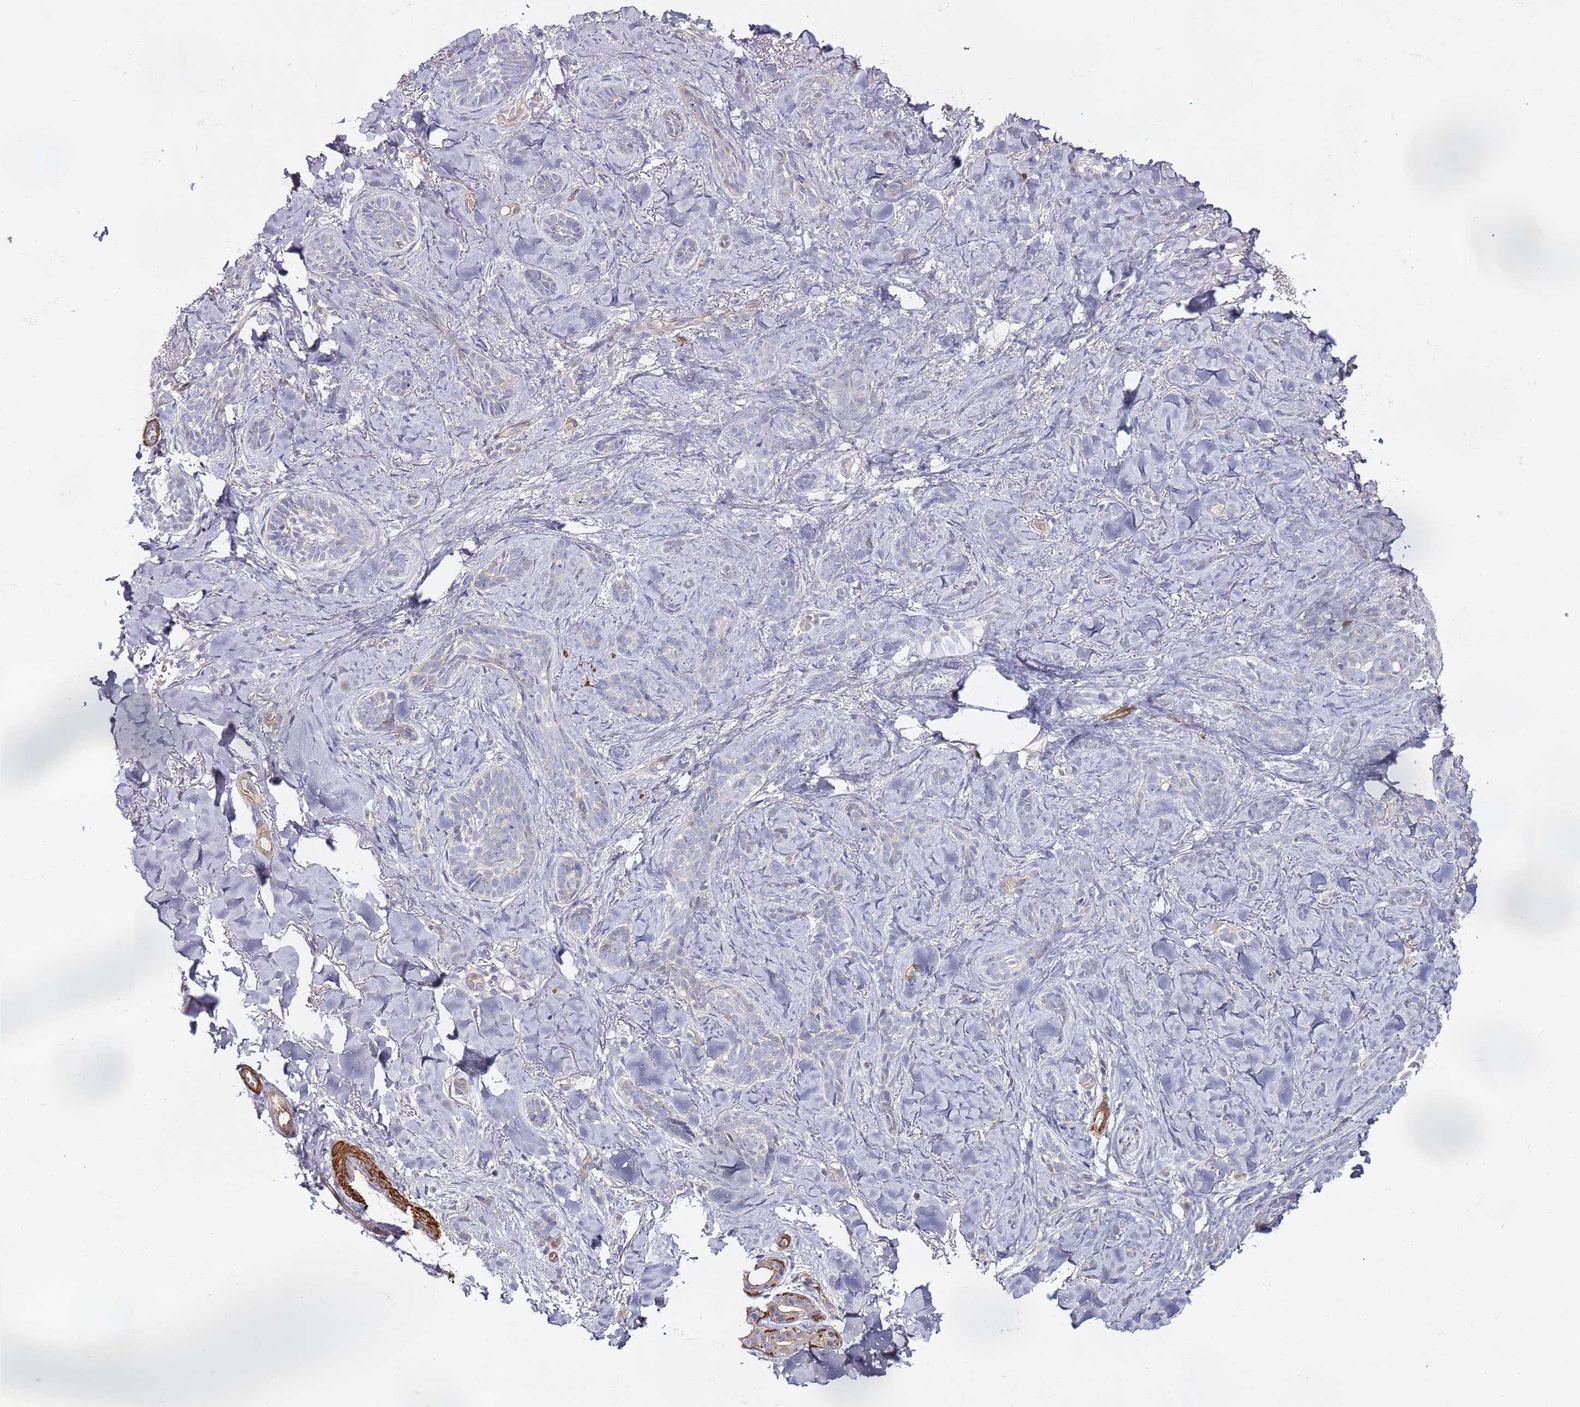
{"staining": {"intensity": "negative", "quantity": "none", "location": "none"}, "tissue": "skin cancer", "cell_type": "Tumor cells", "image_type": "cancer", "snomed": [{"axis": "morphology", "description": "Basal cell carcinoma"}, {"axis": "topography", "description": "Skin"}], "caption": "A photomicrograph of human basal cell carcinoma (skin) is negative for staining in tumor cells.", "gene": "EPS8L1", "patient": {"sex": "female", "age": 55}}